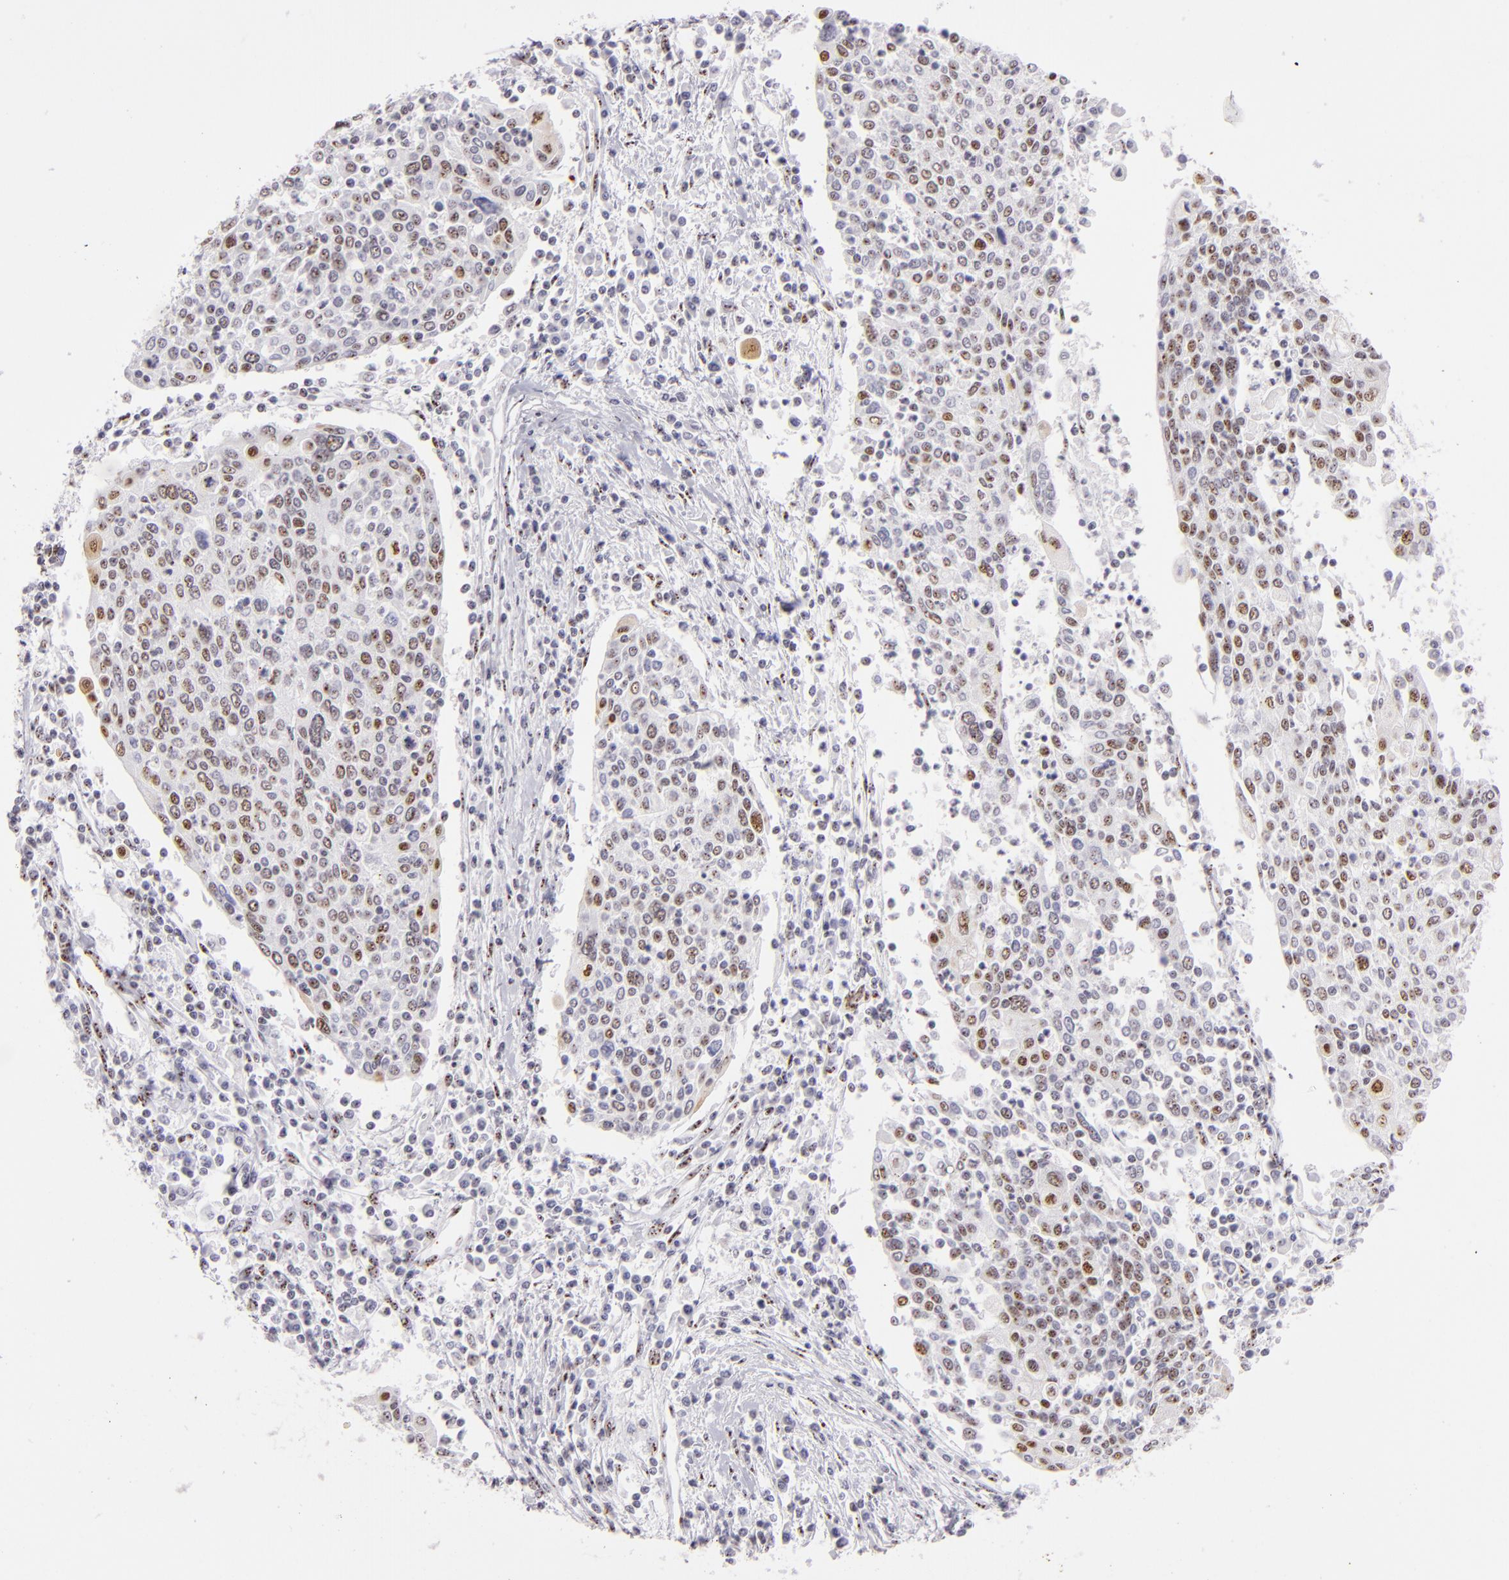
{"staining": {"intensity": "moderate", "quantity": "<25%", "location": "nuclear"}, "tissue": "cervical cancer", "cell_type": "Tumor cells", "image_type": "cancer", "snomed": [{"axis": "morphology", "description": "Squamous cell carcinoma, NOS"}, {"axis": "topography", "description": "Cervix"}], "caption": "Immunohistochemistry (DAB (3,3'-diaminobenzidine)) staining of human cervical squamous cell carcinoma demonstrates moderate nuclear protein positivity in about <25% of tumor cells.", "gene": "TOP3A", "patient": {"sex": "female", "age": 40}}